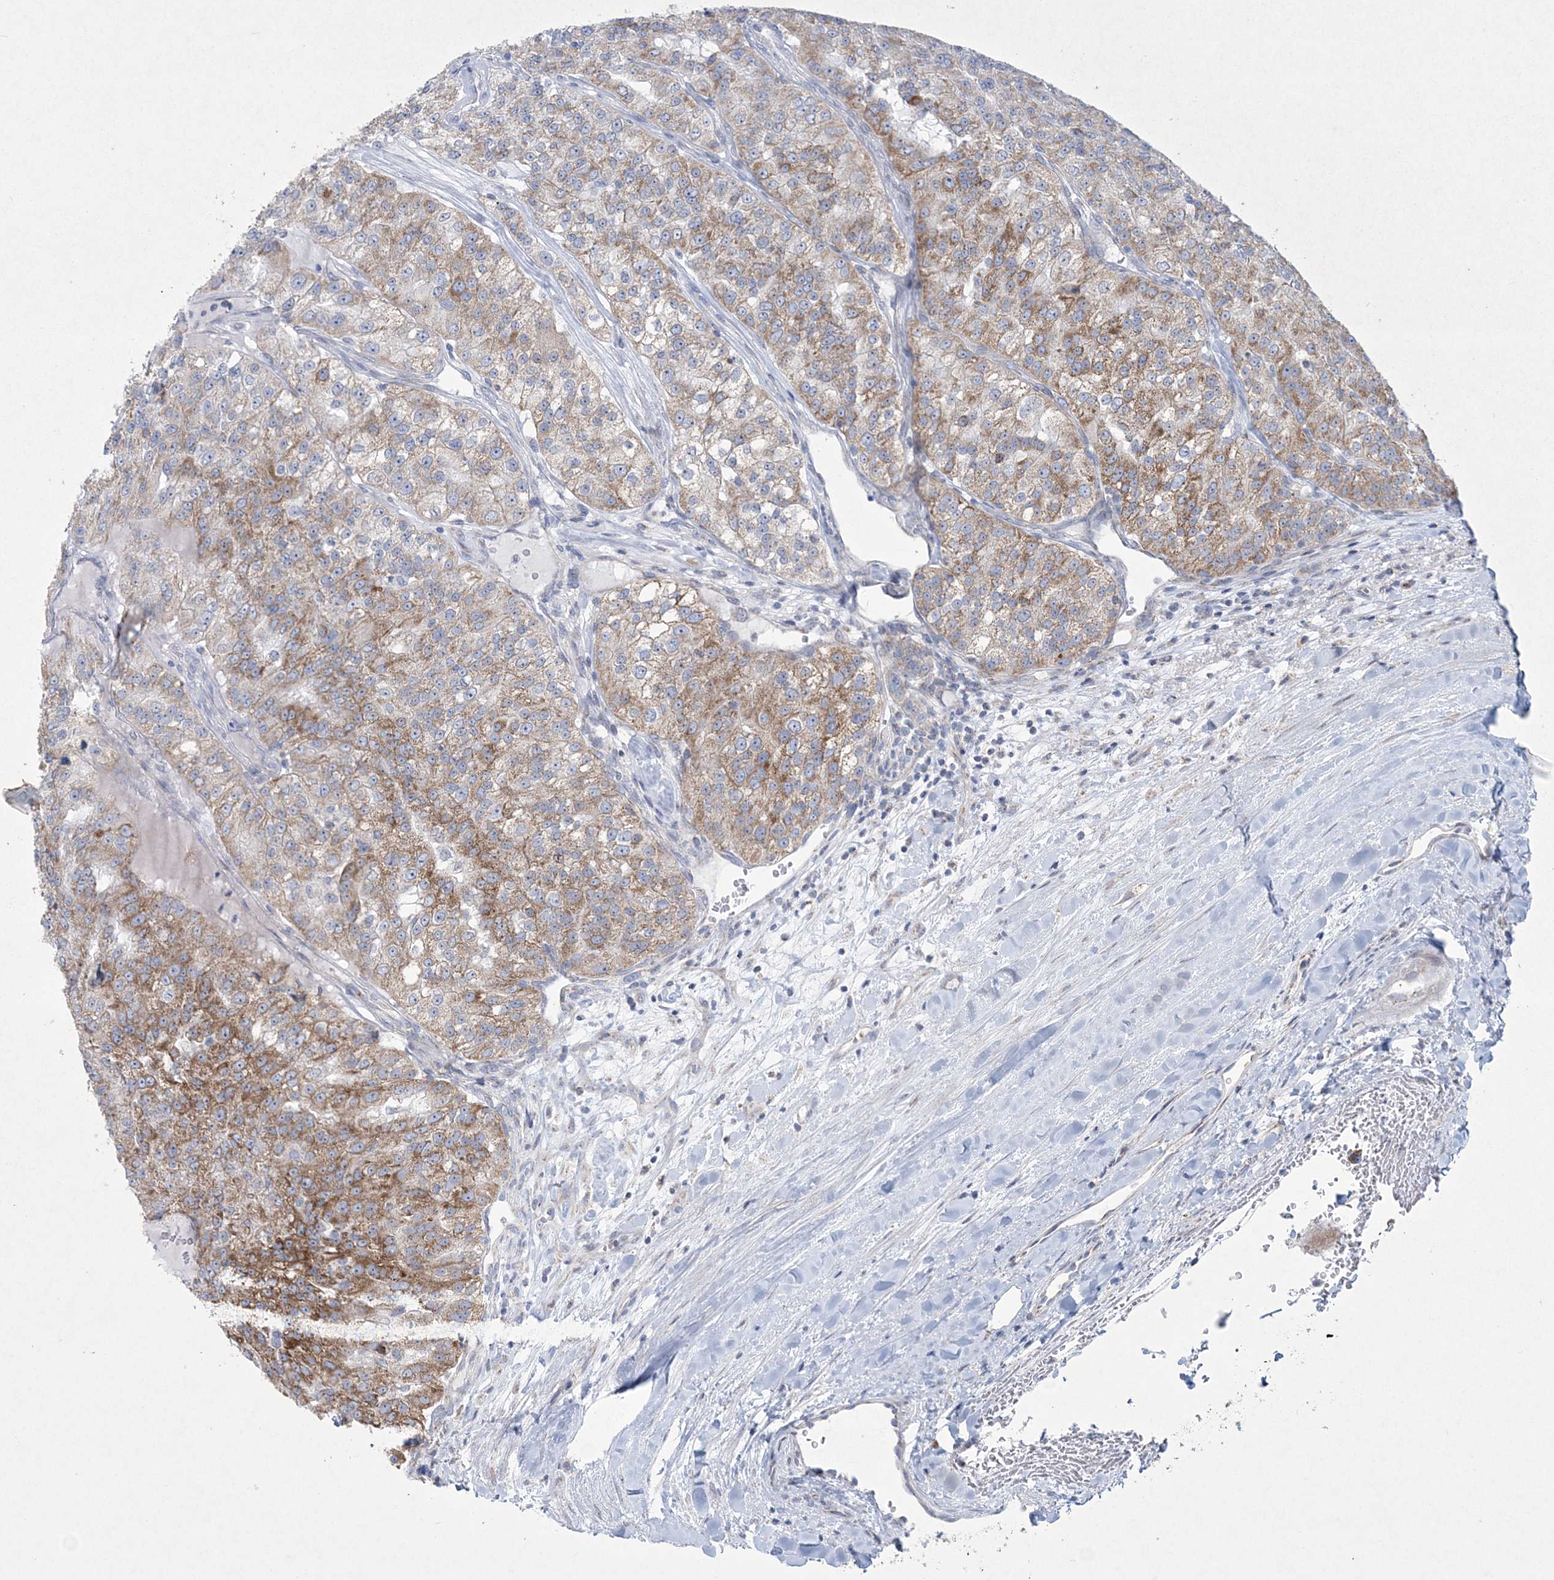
{"staining": {"intensity": "moderate", "quantity": ">75%", "location": "cytoplasmic/membranous"}, "tissue": "renal cancer", "cell_type": "Tumor cells", "image_type": "cancer", "snomed": [{"axis": "morphology", "description": "Adenocarcinoma, NOS"}, {"axis": "topography", "description": "Kidney"}], "caption": "The image displays immunohistochemical staining of renal cancer. There is moderate cytoplasmic/membranous expression is appreciated in about >75% of tumor cells.", "gene": "CES4A", "patient": {"sex": "female", "age": 63}}